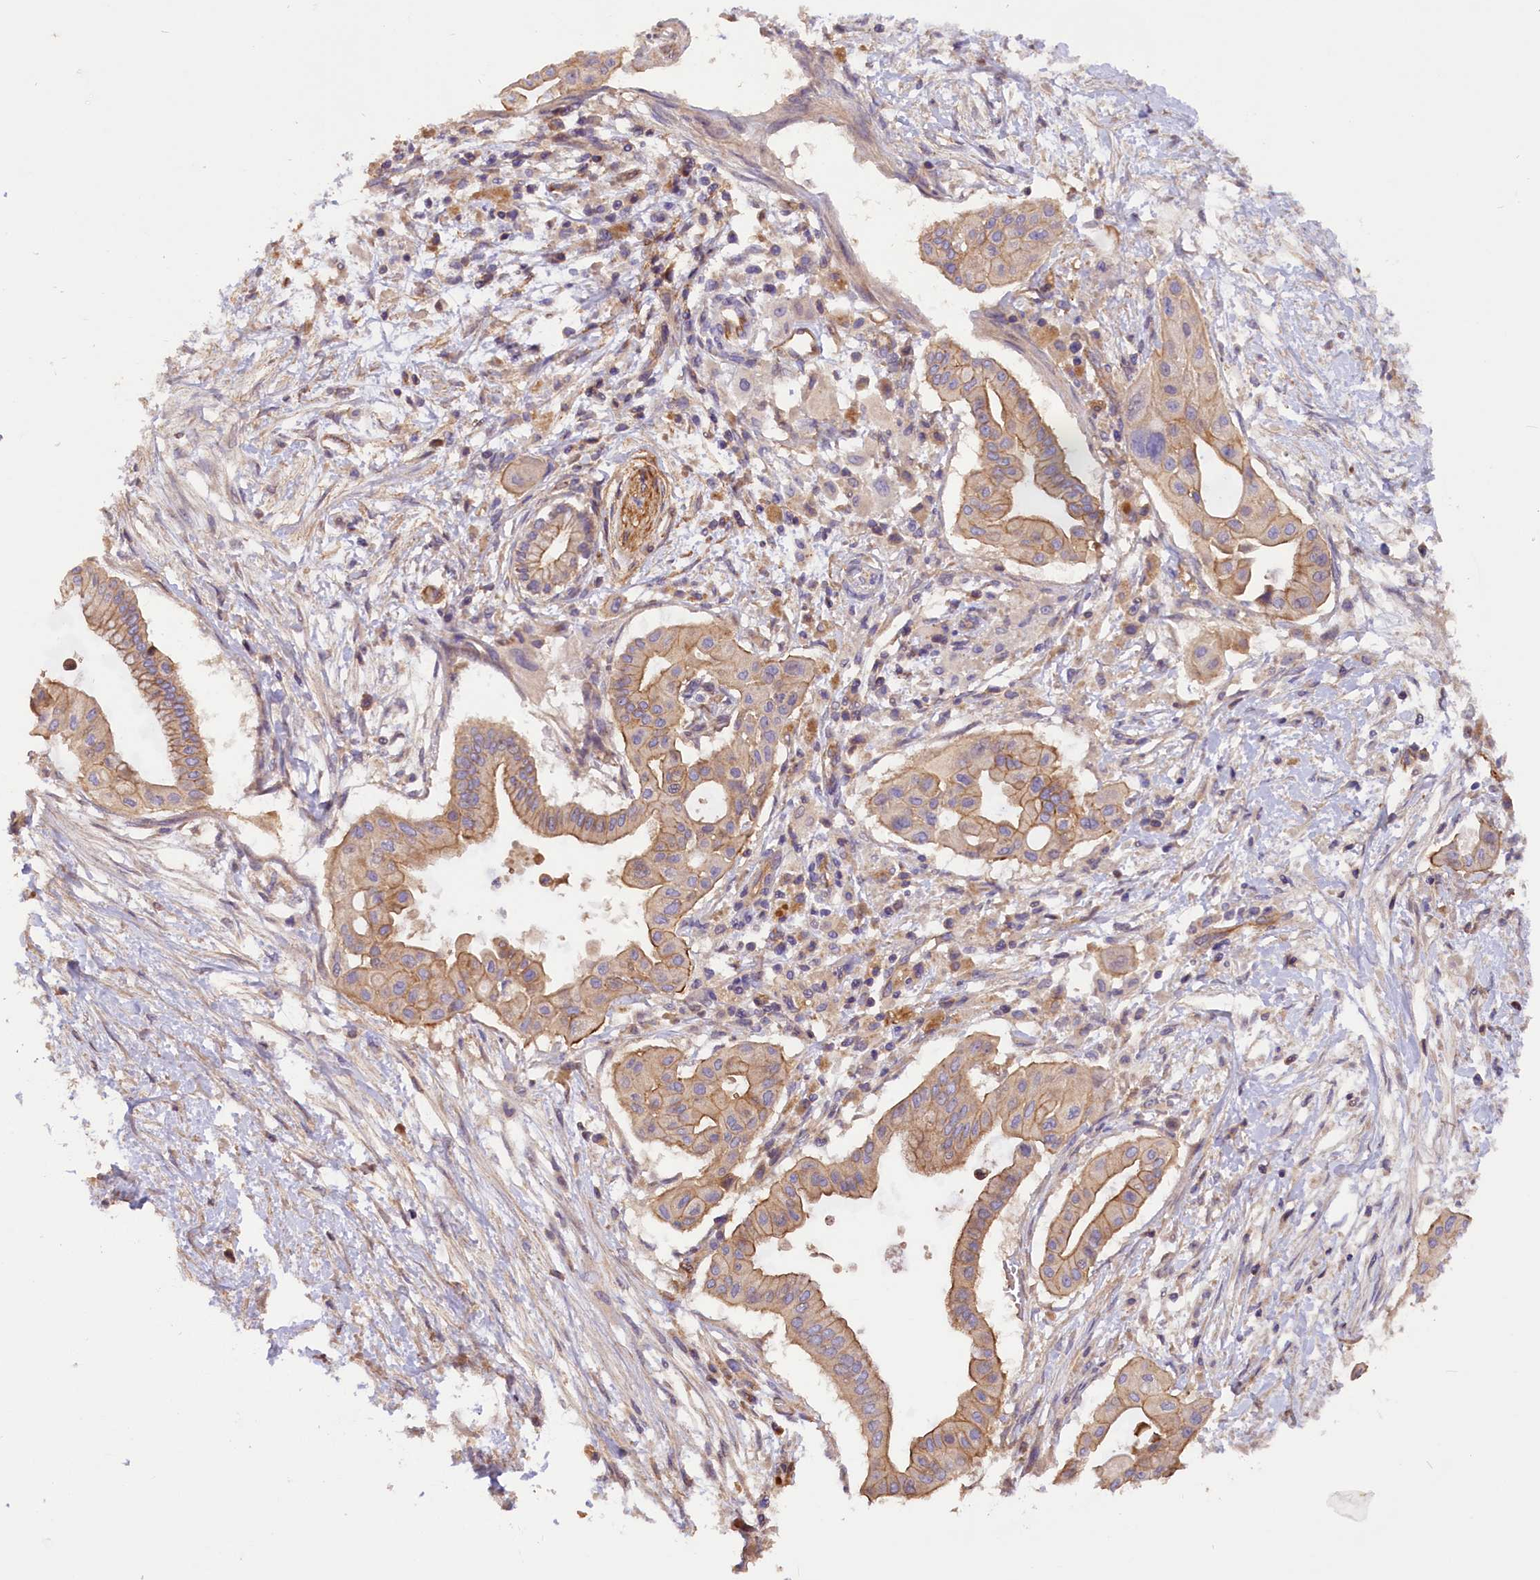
{"staining": {"intensity": "moderate", "quantity": ">75%", "location": "cytoplasmic/membranous"}, "tissue": "pancreatic cancer", "cell_type": "Tumor cells", "image_type": "cancer", "snomed": [{"axis": "morphology", "description": "Adenocarcinoma, NOS"}, {"axis": "topography", "description": "Pancreas"}], "caption": "Immunohistochemistry micrograph of neoplastic tissue: pancreatic cancer stained using immunohistochemistry (IHC) reveals medium levels of moderate protein expression localized specifically in the cytoplasmic/membranous of tumor cells, appearing as a cytoplasmic/membranous brown color.", "gene": "ERMARD", "patient": {"sex": "male", "age": 68}}